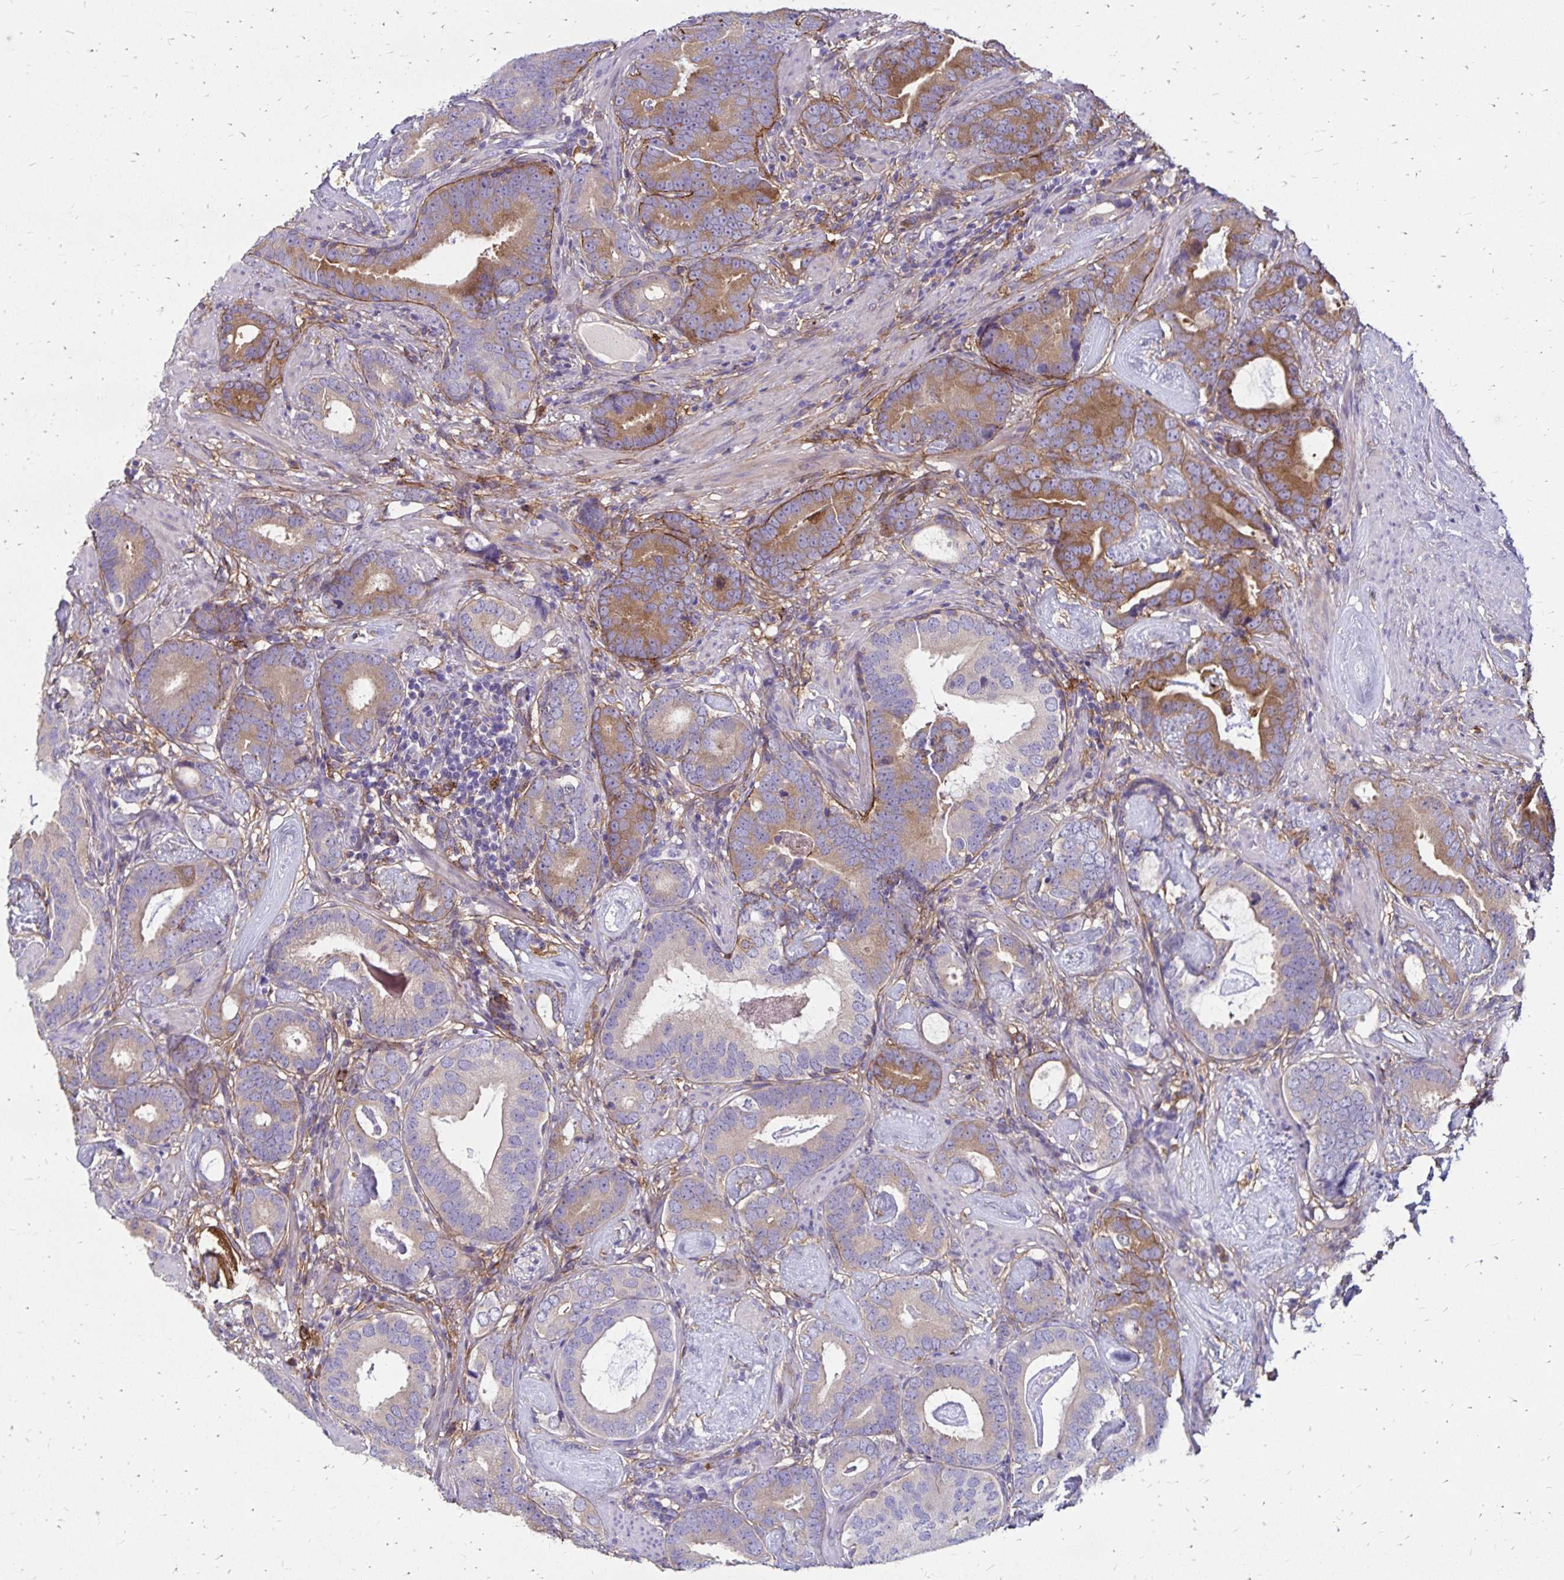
{"staining": {"intensity": "moderate", "quantity": "<25%", "location": "cytoplasmic/membranous"}, "tissue": "prostate cancer", "cell_type": "Tumor cells", "image_type": "cancer", "snomed": [{"axis": "morphology", "description": "Adenocarcinoma, Low grade"}, {"axis": "topography", "description": "Prostate and seminal vesicle, NOS"}], "caption": "Tumor cells show moderate cytoplasmic/membranous staining in about <25% of cells in prostate low-grade adenocarcinoma.", "gene": "TNS3", "patient": {"sex": "male", "age": 71}}